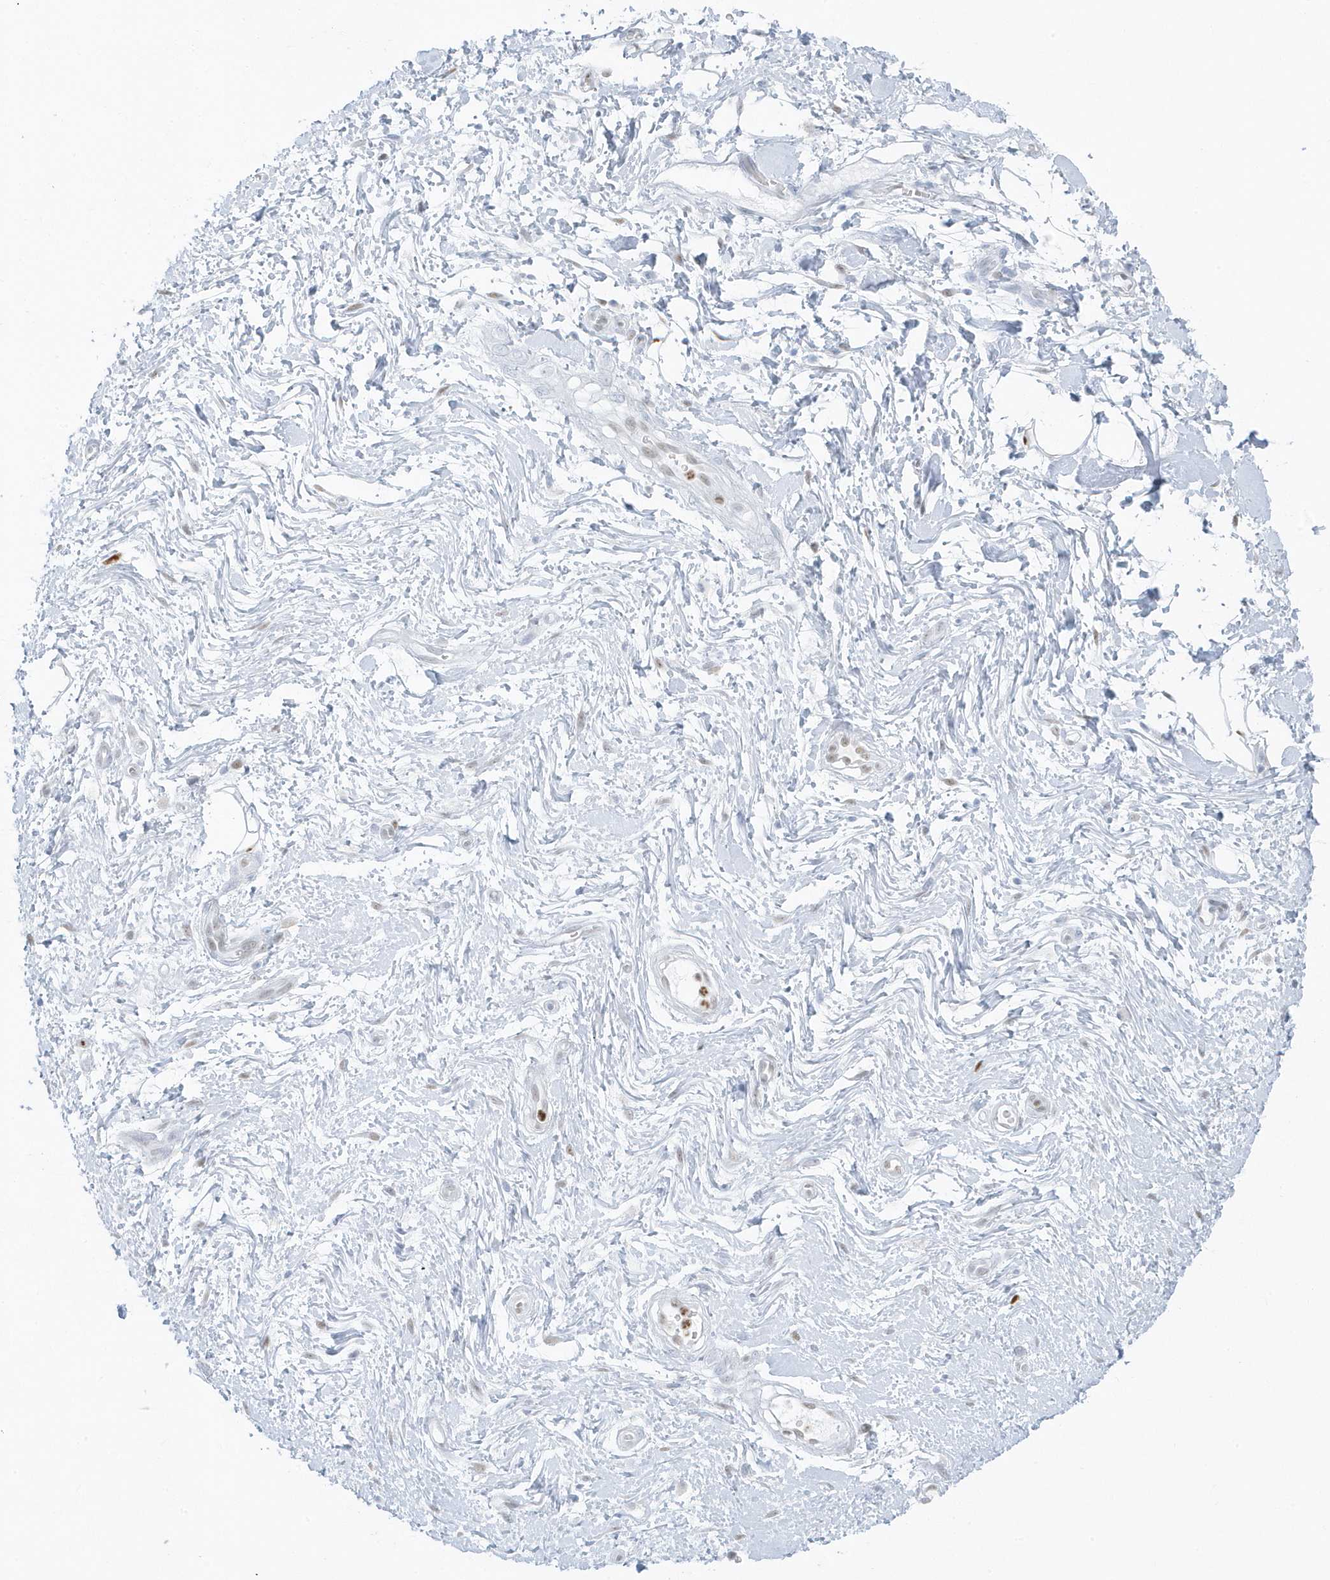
{"staining": {"intensity": "negative", "quantity": "none", "location": "none"}, "tissue": "adipose tissue", "cell_type": "Adipocytes", "image_type": "normal", "snomed": [{"axis": "morphology", "description": "Normal tissue, NOS"}, {"axis": "morphology", "description": "Adenocarcinoma, NOS"}, {"axis": "topography", "description": "Pancreas"}, {"axis": "topography", "description": "Peripheral nerve tissue"}], "caption": "Adipocytes are negative for protein expression in benign human adipose tissue. (Brightfield microscopy of DAB immunohistochemistry at high magnification).", "gene": "SMIM34", "patient": {"sex": "male", "age": 59}}